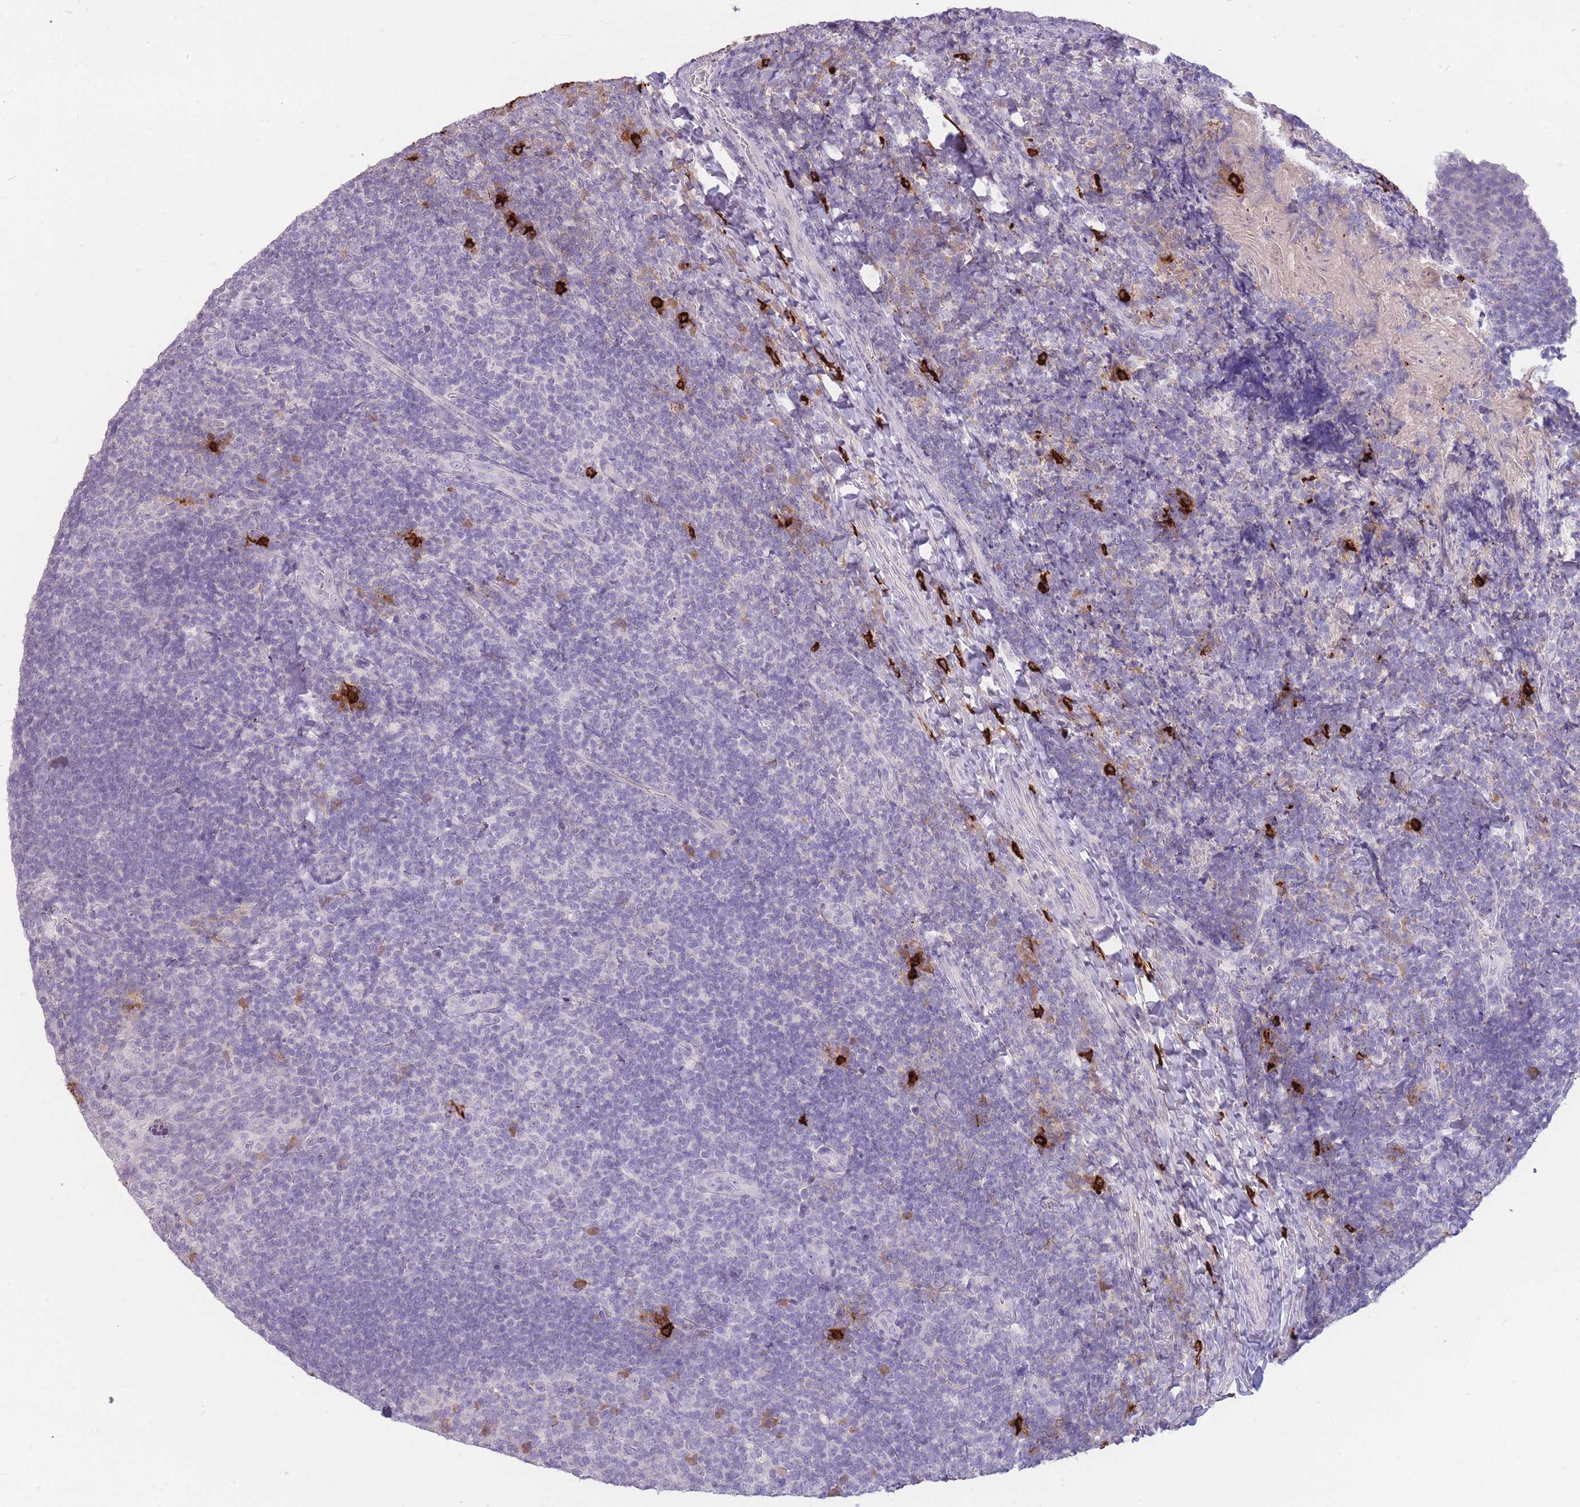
{"staining": {"intensity": "moderate", "quantity": "<25%", "location": "cytoplasmic/membranous"}, "tissue": "tonsil", "cell_type": "Germinal center cells", "image_type": "normal", "snomed": [{"axis": "morphology", "description": "Normal tissue, NOS"}, {"axis": "topography", "description": "Tonsil"}], "caption": "This image reveals immunohistochemistry staining of benign human tonsil, with low moderate cytoplasmic/membranous staining in approximately <25% of germinal center cells.", "gene": "TPSD1", "patient": {"sex": "female", "age": 10}}